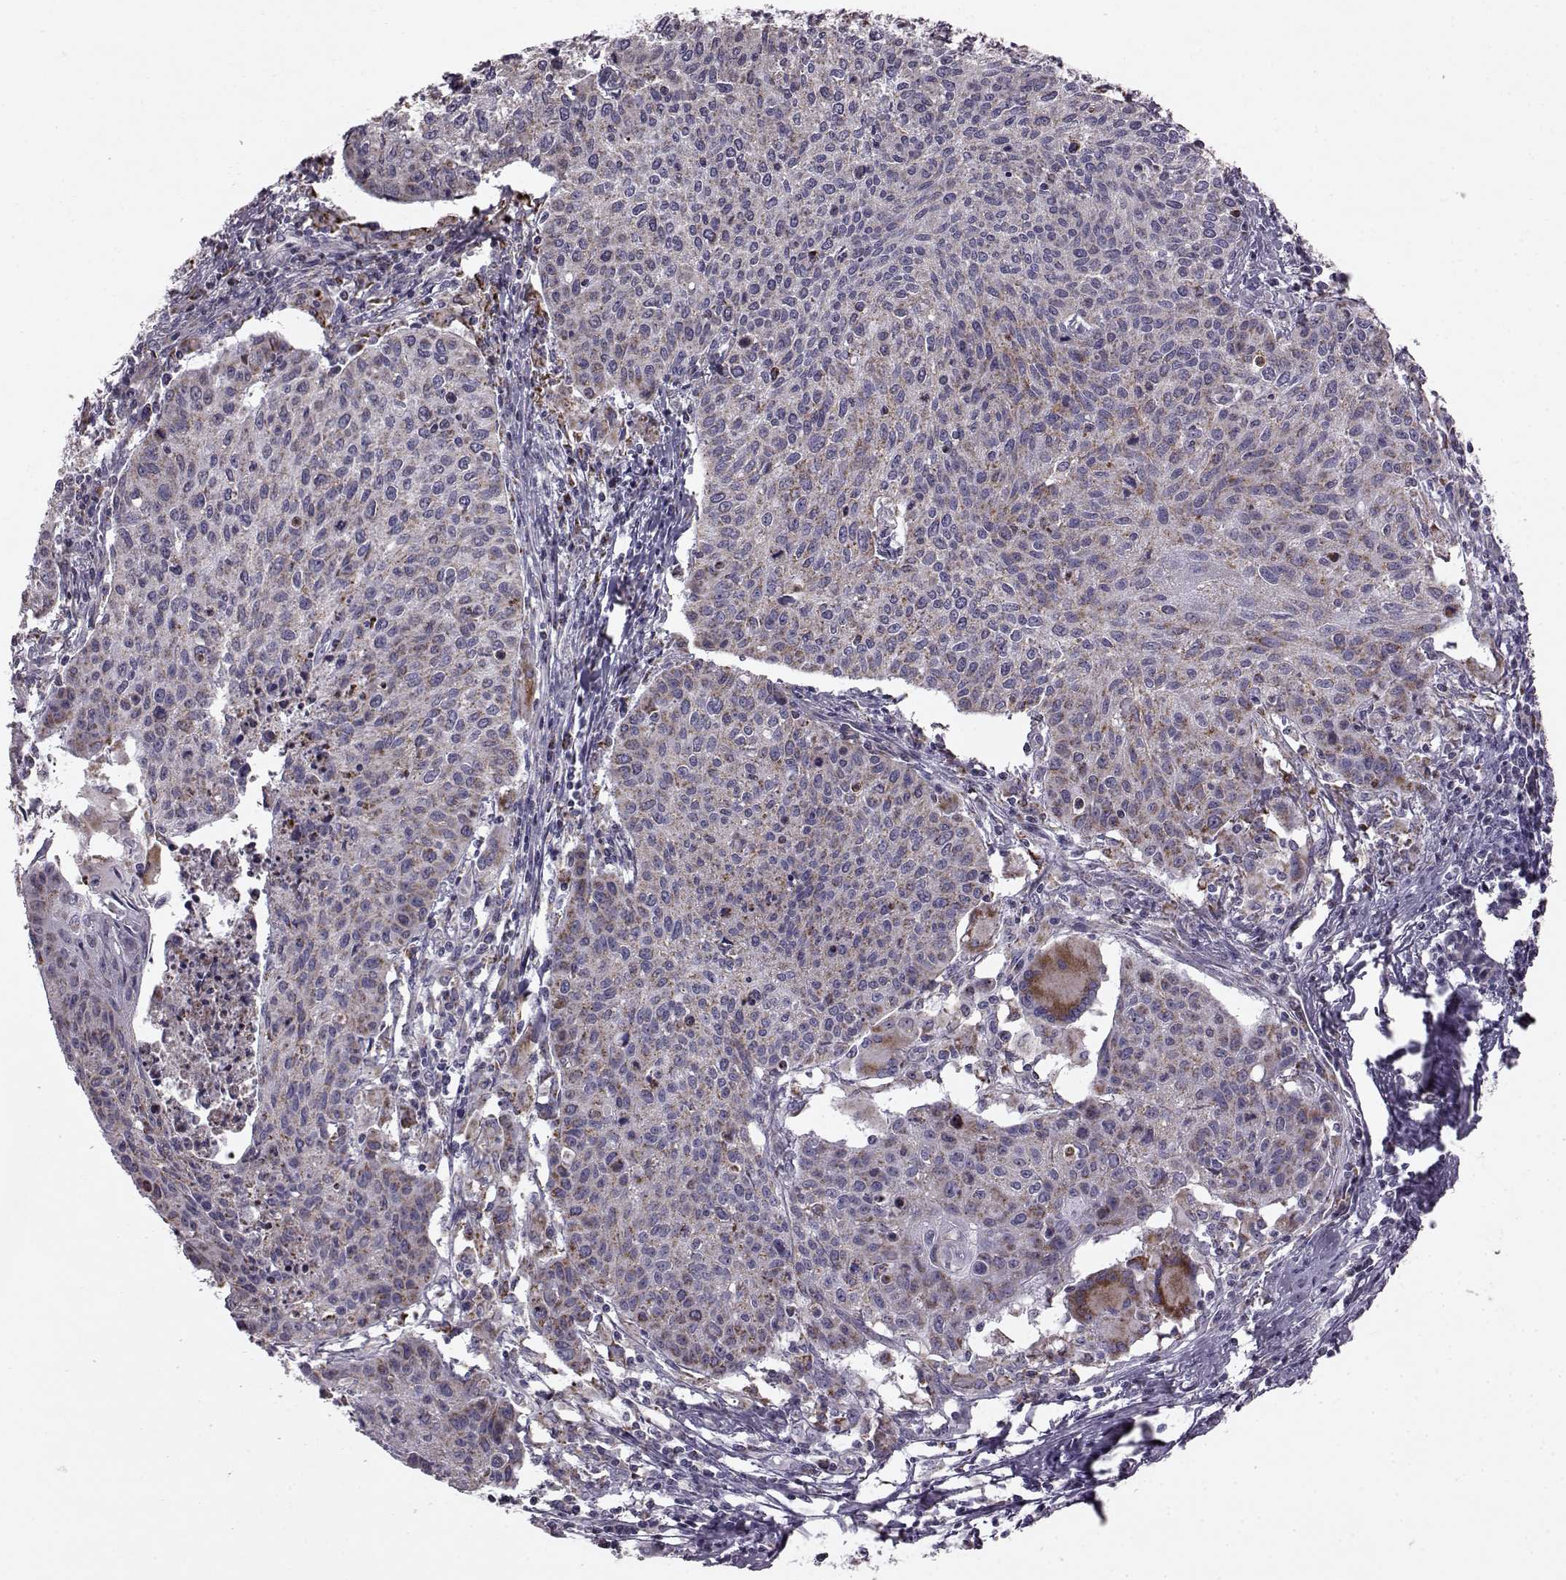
{"staining": {"intensity": "weak", "quantity": "<25%", "location": "cytoplasmic/membranous"}, "tissue": "cervical cancer", "cell_type": "Tumor cells", "image_type": "cancer", "snomed": [{"axis": "morphology", "description": "Squamous cell carcinoma, NOS"}, {"axis": "topography", "description": "Cervix"}], "caption": "Tumor cells show no significant positivity in cervical squamous cell carcinoma. (IHC, brightfield microscopy, high magnification).", "gene": "ATP5MF", "patient": {"sex": "female", "age": 38}}